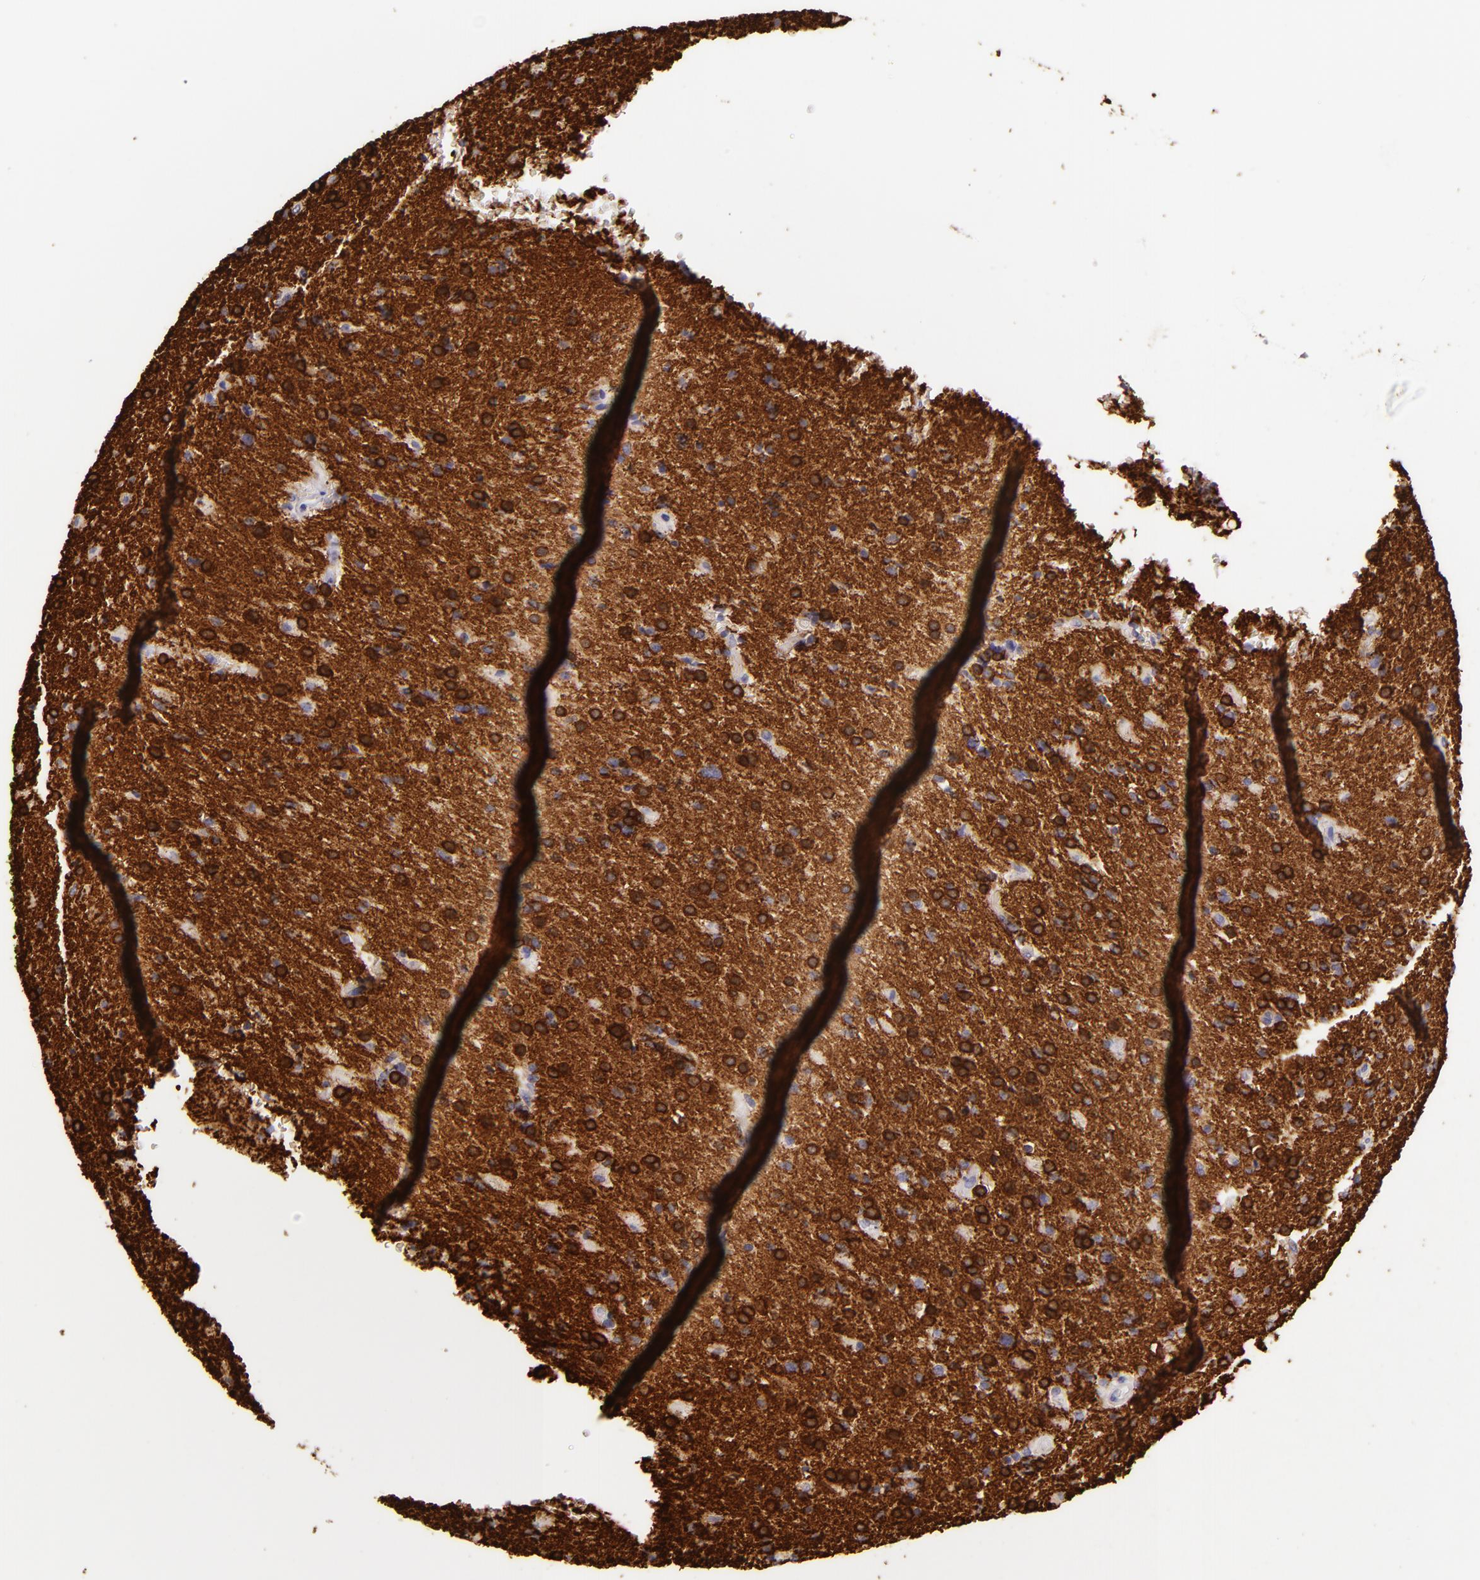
{"staining": {"intensity": "strong", "quantity": "25%-75%", "location": "cytoplasmic/membranous"}, "tissue": "glioma", "cell_type": "Tumor cells", "image_type": "cancer", "snomed": [{"axis": "morphology", "description": "Glioma, malignant, High grade"}, {"axis": "topography", "description": "Brain"}], "caption": "Tumor cells demonstrate high levels of strong cytoplasmic/membranous positivity in approximately 25%-75% of cells in glioma.", "gene": "ZC3H7B", "patient": {"sex": "male", "age": 68}}